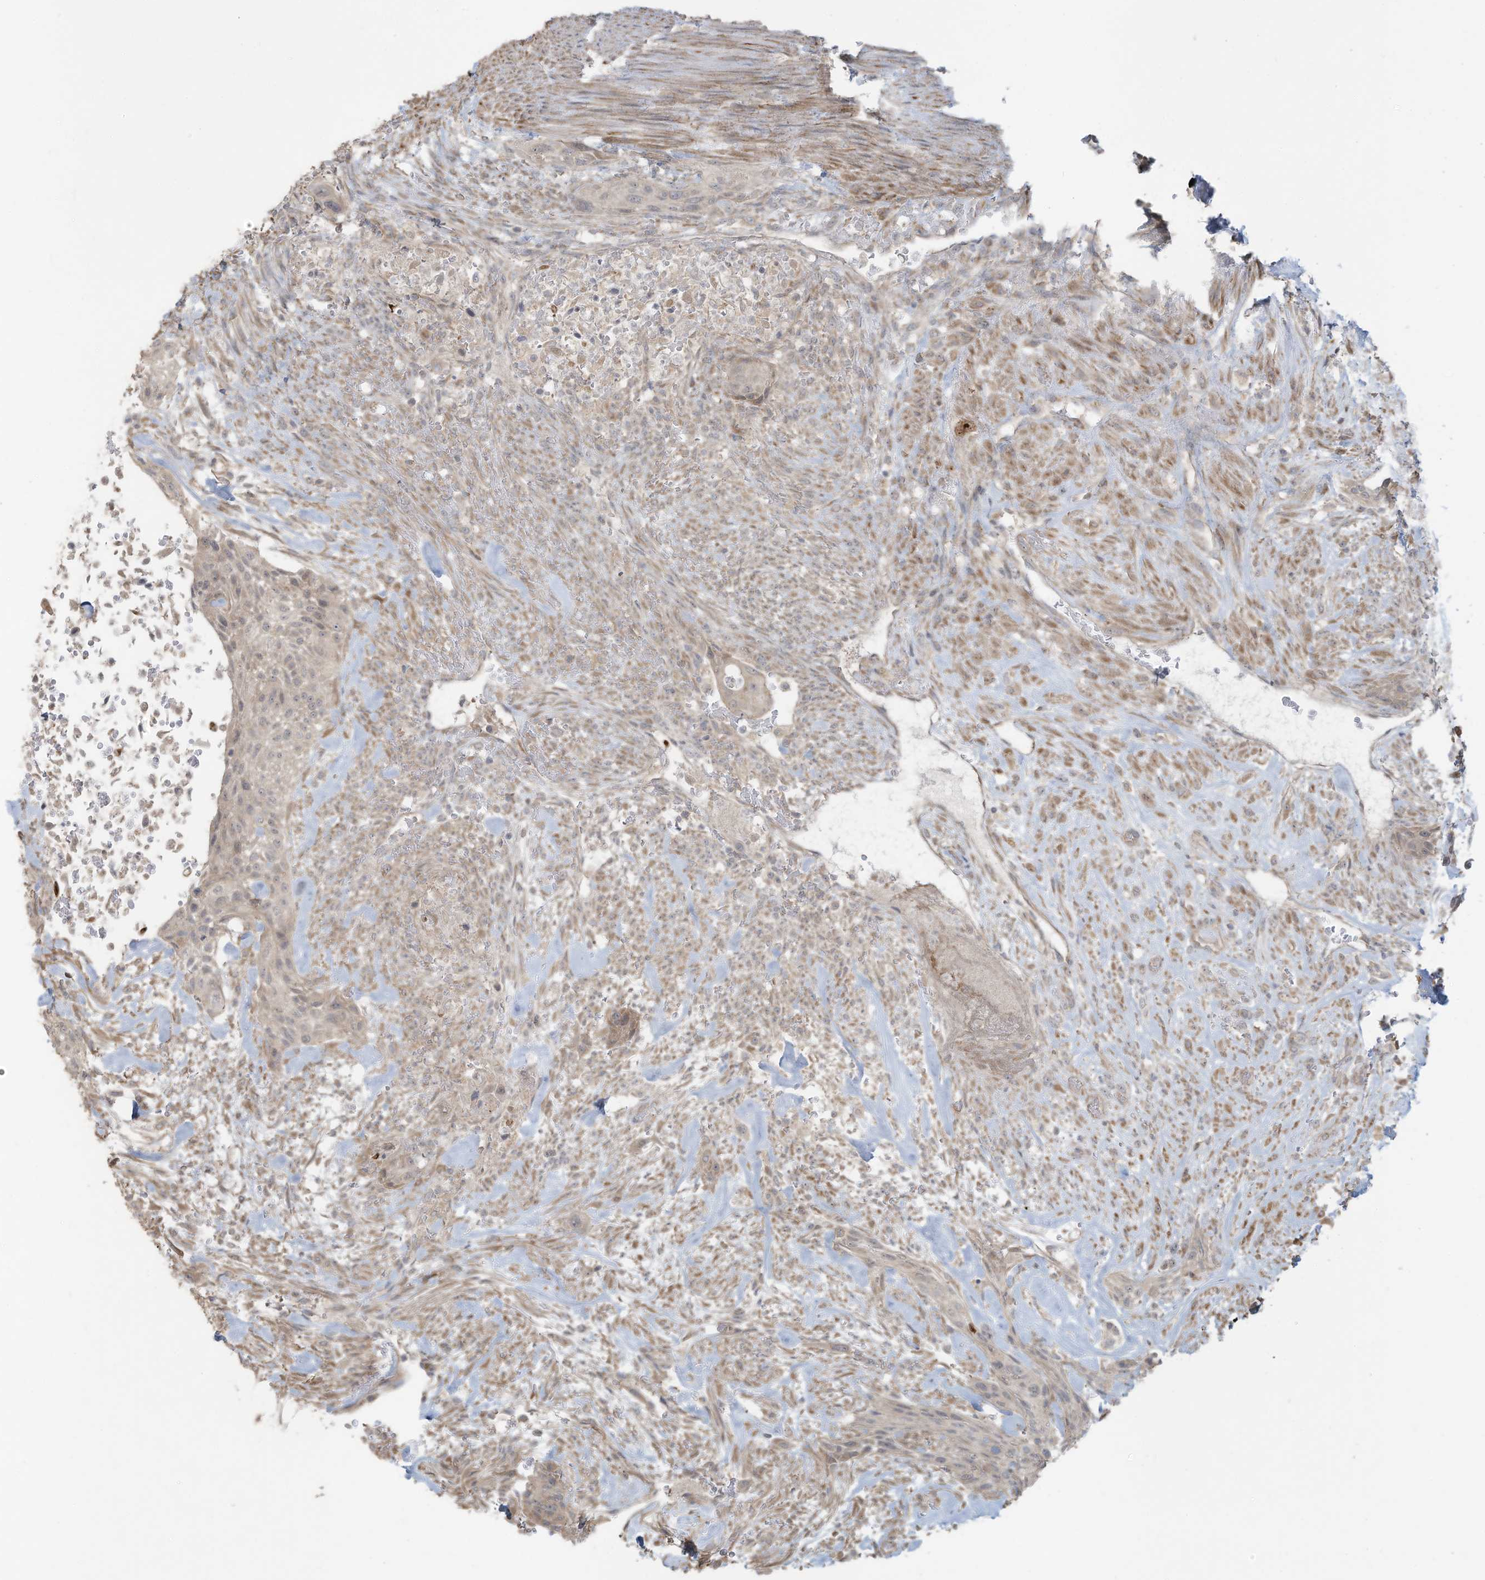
{"staining": {"intensity": "negative", "quantity": "none", "location": "none"}, "tissue": "urothelial cancer", "cell_type": "Tumor cells", "image_type": "cancer", "snomed": [{"axis": "morphology", "description": "Urothelial carcinoma, High grade"}, {"axis": "topography", "description": "Urinary bladder"}], "caption": "Urothelial carcinoma (high-grade) was stained to show a protein in brown. There is no significant positivity in tumor cells.", "gene": "MAGIX", "patient": {"sex": "male", "age": 35}}